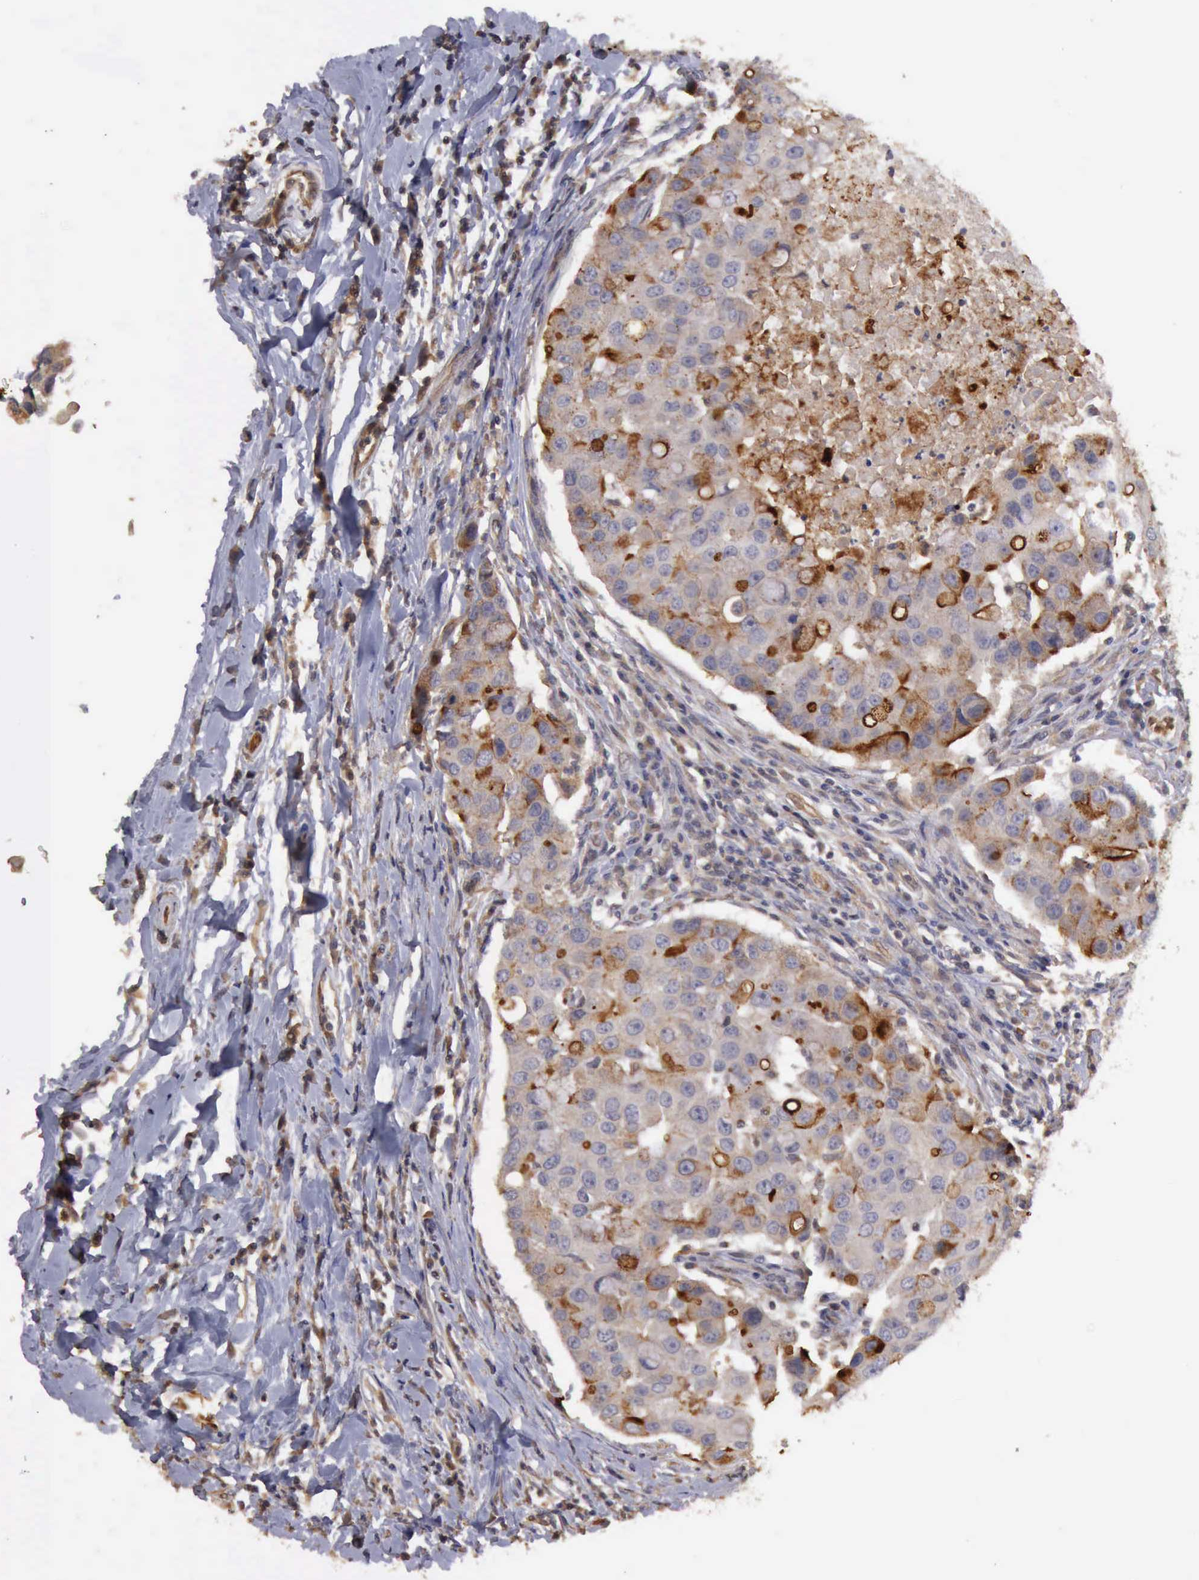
{"staining": {"intensity": "weak", "quantity": "<25%", "location": "cytoplasmic/membranous"}, "tissue": "breast cancer", "cell_type": "Tumor cells", "image_type": "cancer", "snomed": [{"axis": "morphology", "description": "Duct carcinoma"}, {"axis": "topography", "description": "Breast"}], "caption": "Human invasive ductal carcinoma (breast) stained for a protein using immunohistochemistry (IHC) displays no positivity in tumor cells.", "gene": "BMX", "patient": {"sex": "female", "age": 27}}